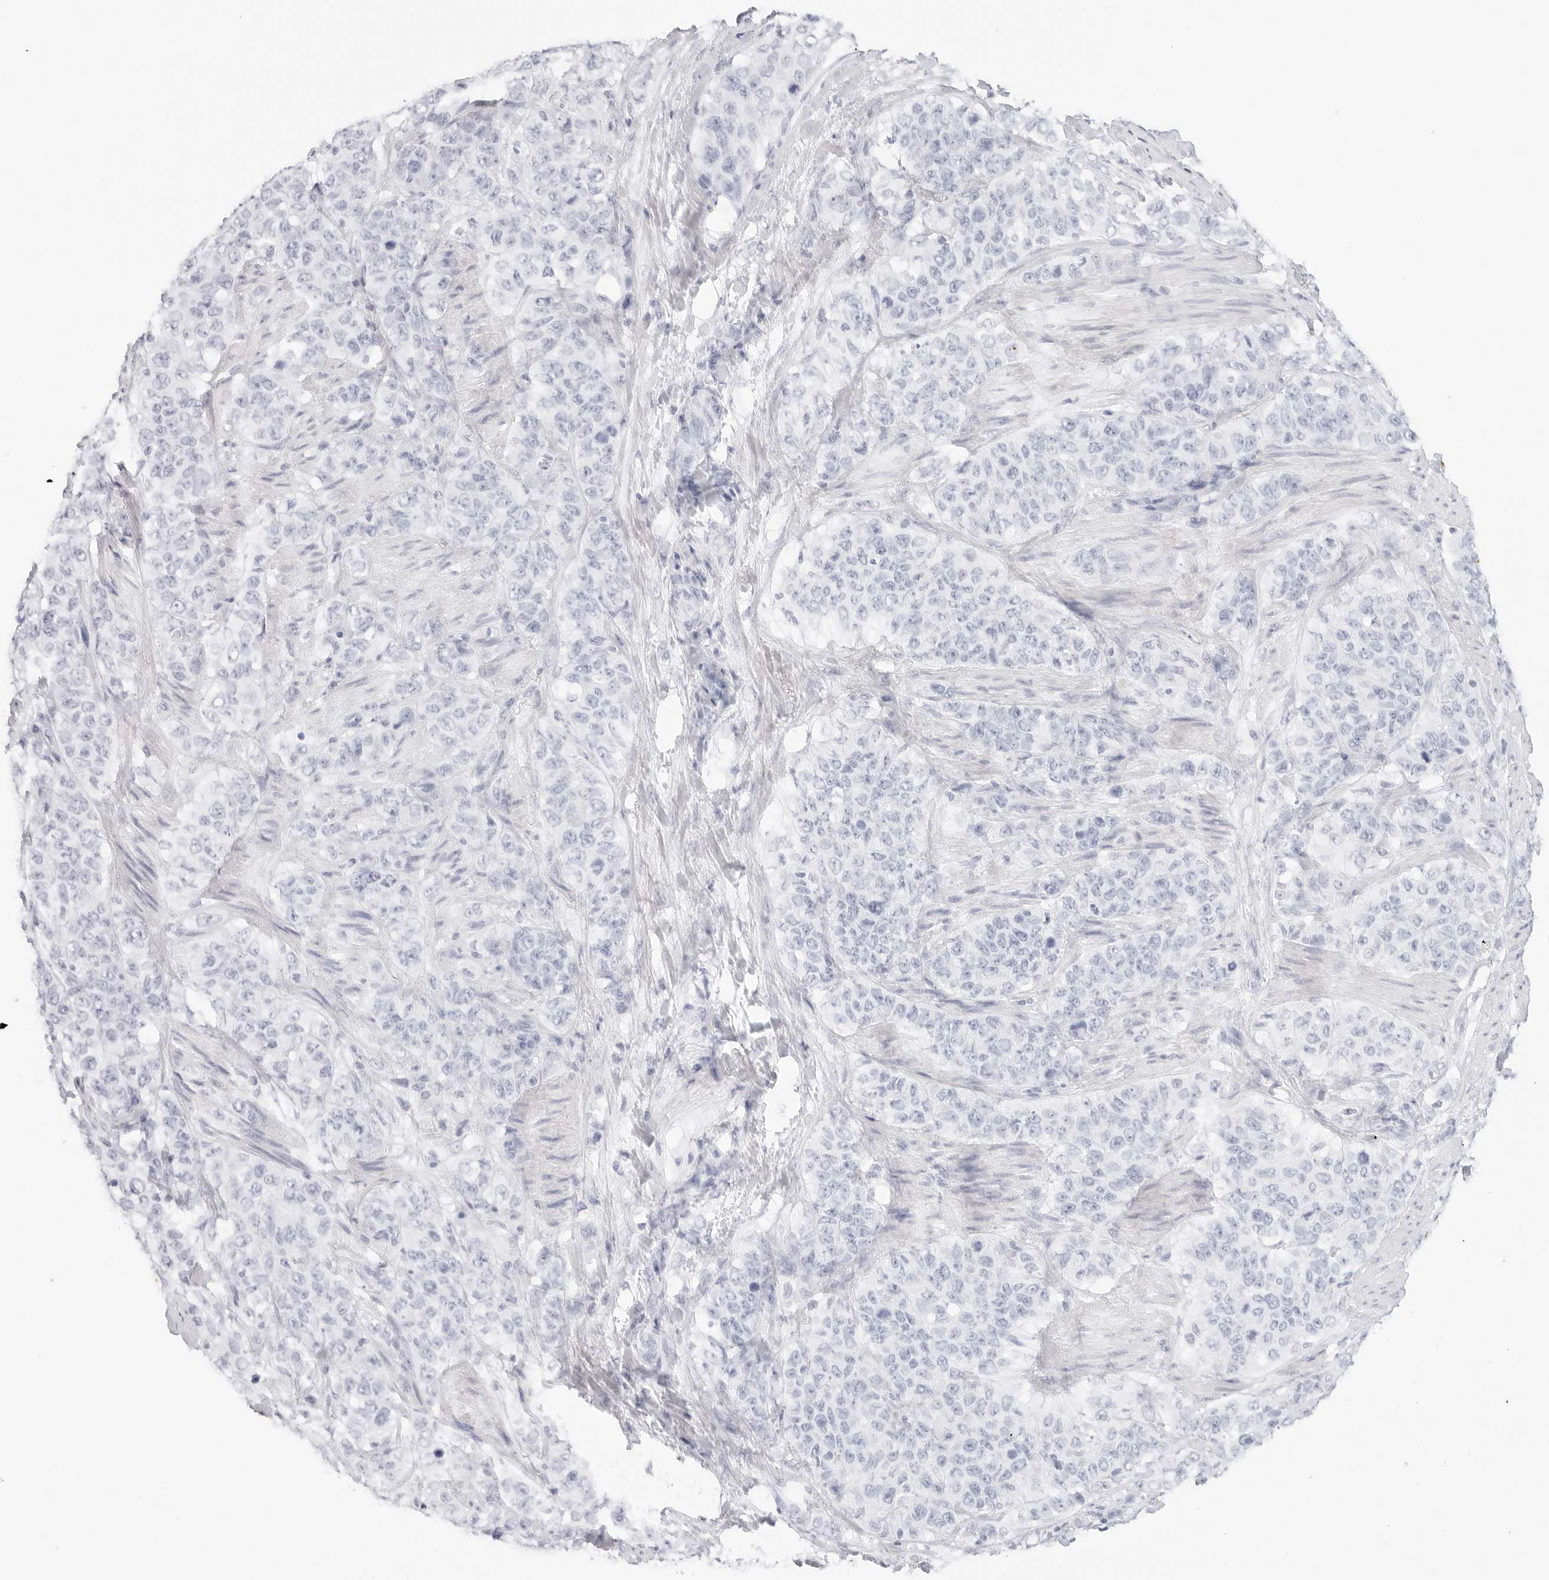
{"staining": {"intensity": "negative", "quantity": "none", "location": "none"}, "tissue": "stomach cancer", "cell_type": "Tumor cells", "image_type": "cancer", "snomed": [{"axis": "morphology", "description": "Adenocarcinoma, NOS"}, {"axis": "topography", "description": "Stomach"}], "caption": "An image of human stomach adenocarcinoma is negative for staining in tumor cells. (Stains: DAB (3,3'-diaminobenzidine) IHC with hematoxylin counter stain, Microscopy: brightfield microscopy at high magnification).", "gene": "TFF2", "patient": {"sex": "male", "age": 48}}